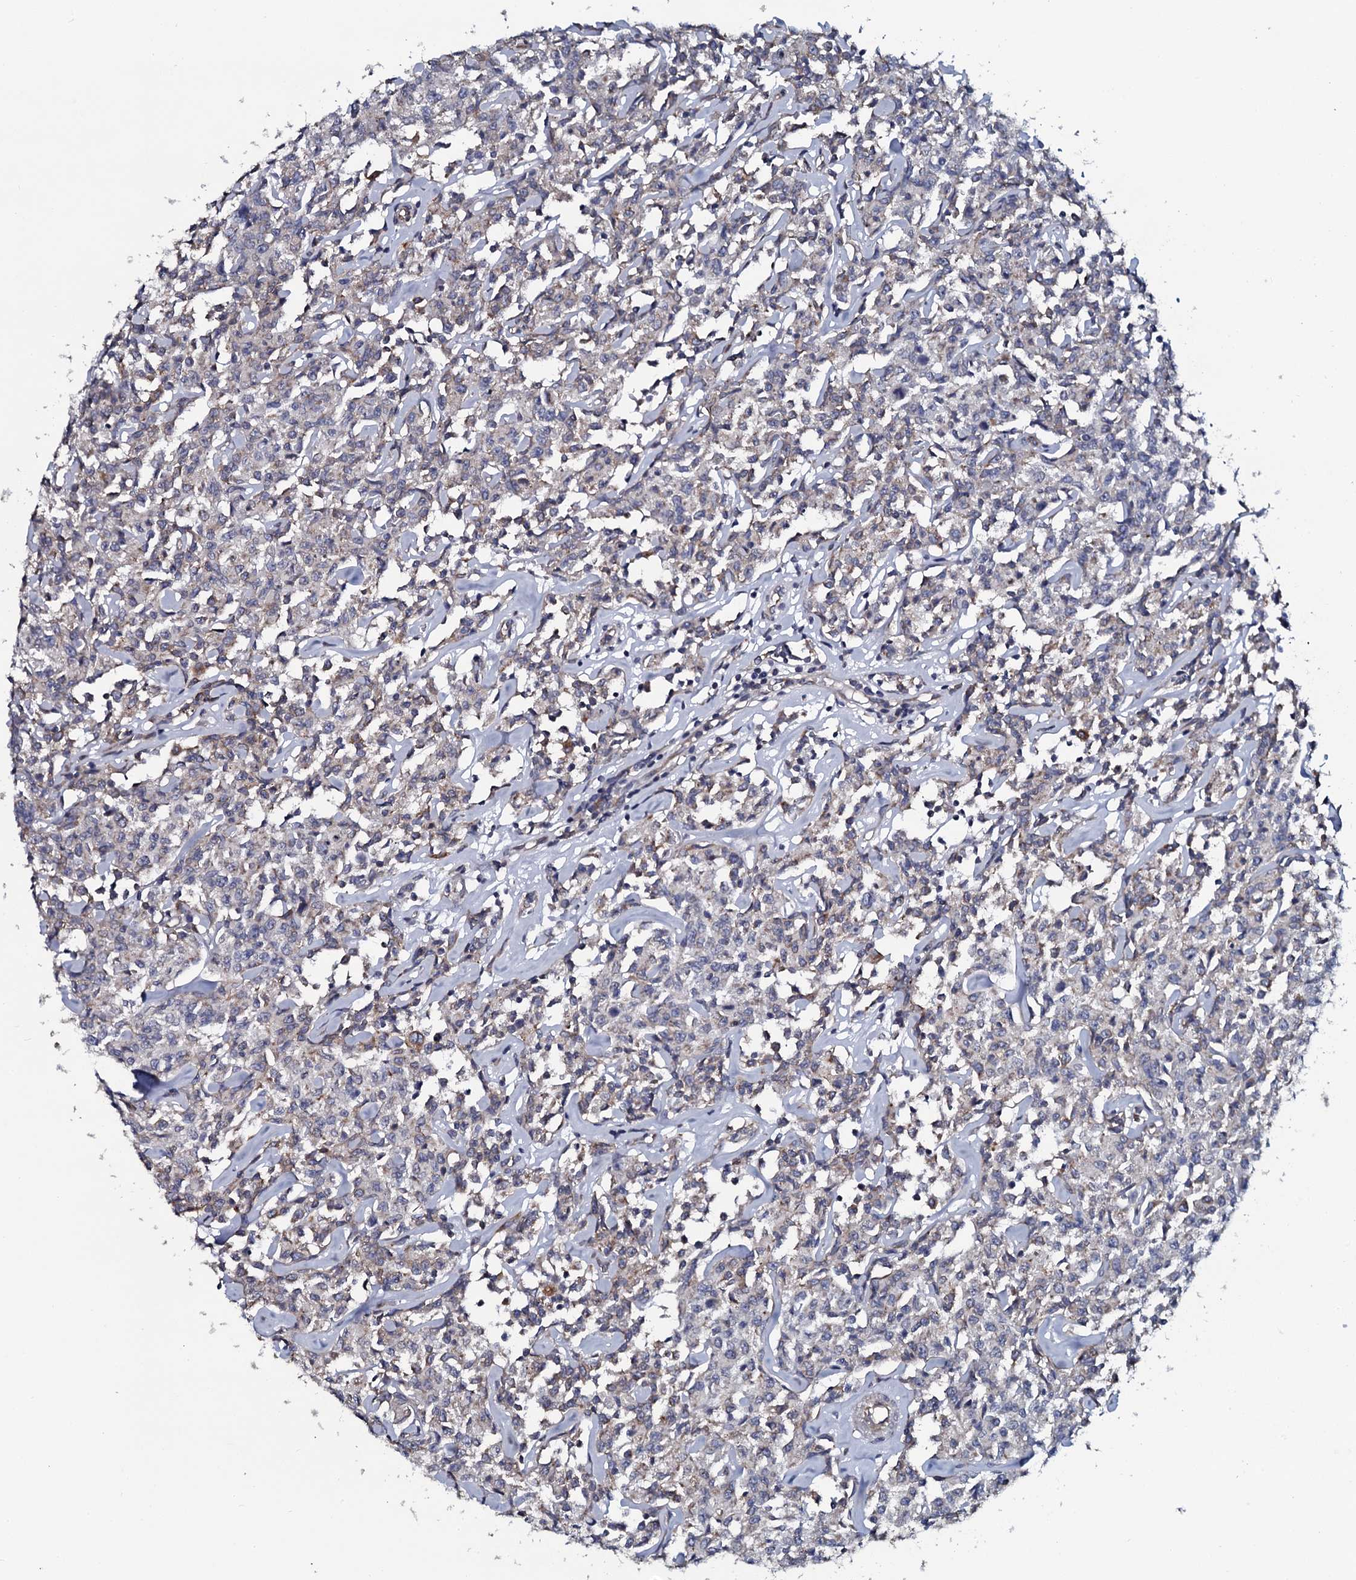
{"staining": {"intensity": "negative", "quantity": "none", "location": "none"}, "tissue": "lymphoma", "cell_type": "Tumor cells", "image_type": "cancer", "snomed": [{"axis": "morphology", "description": "Malignant lymphoma, non-Hodgkin's type, Low grade"}, {"axis": "topography", "description": "Small intestine"}], "caption": "The IHC histopathology image has no significant expression in tumor cells of lymphoma tissue.", "gene": "TMEM151A", "patient": {"sex": "female", "age": 59}}